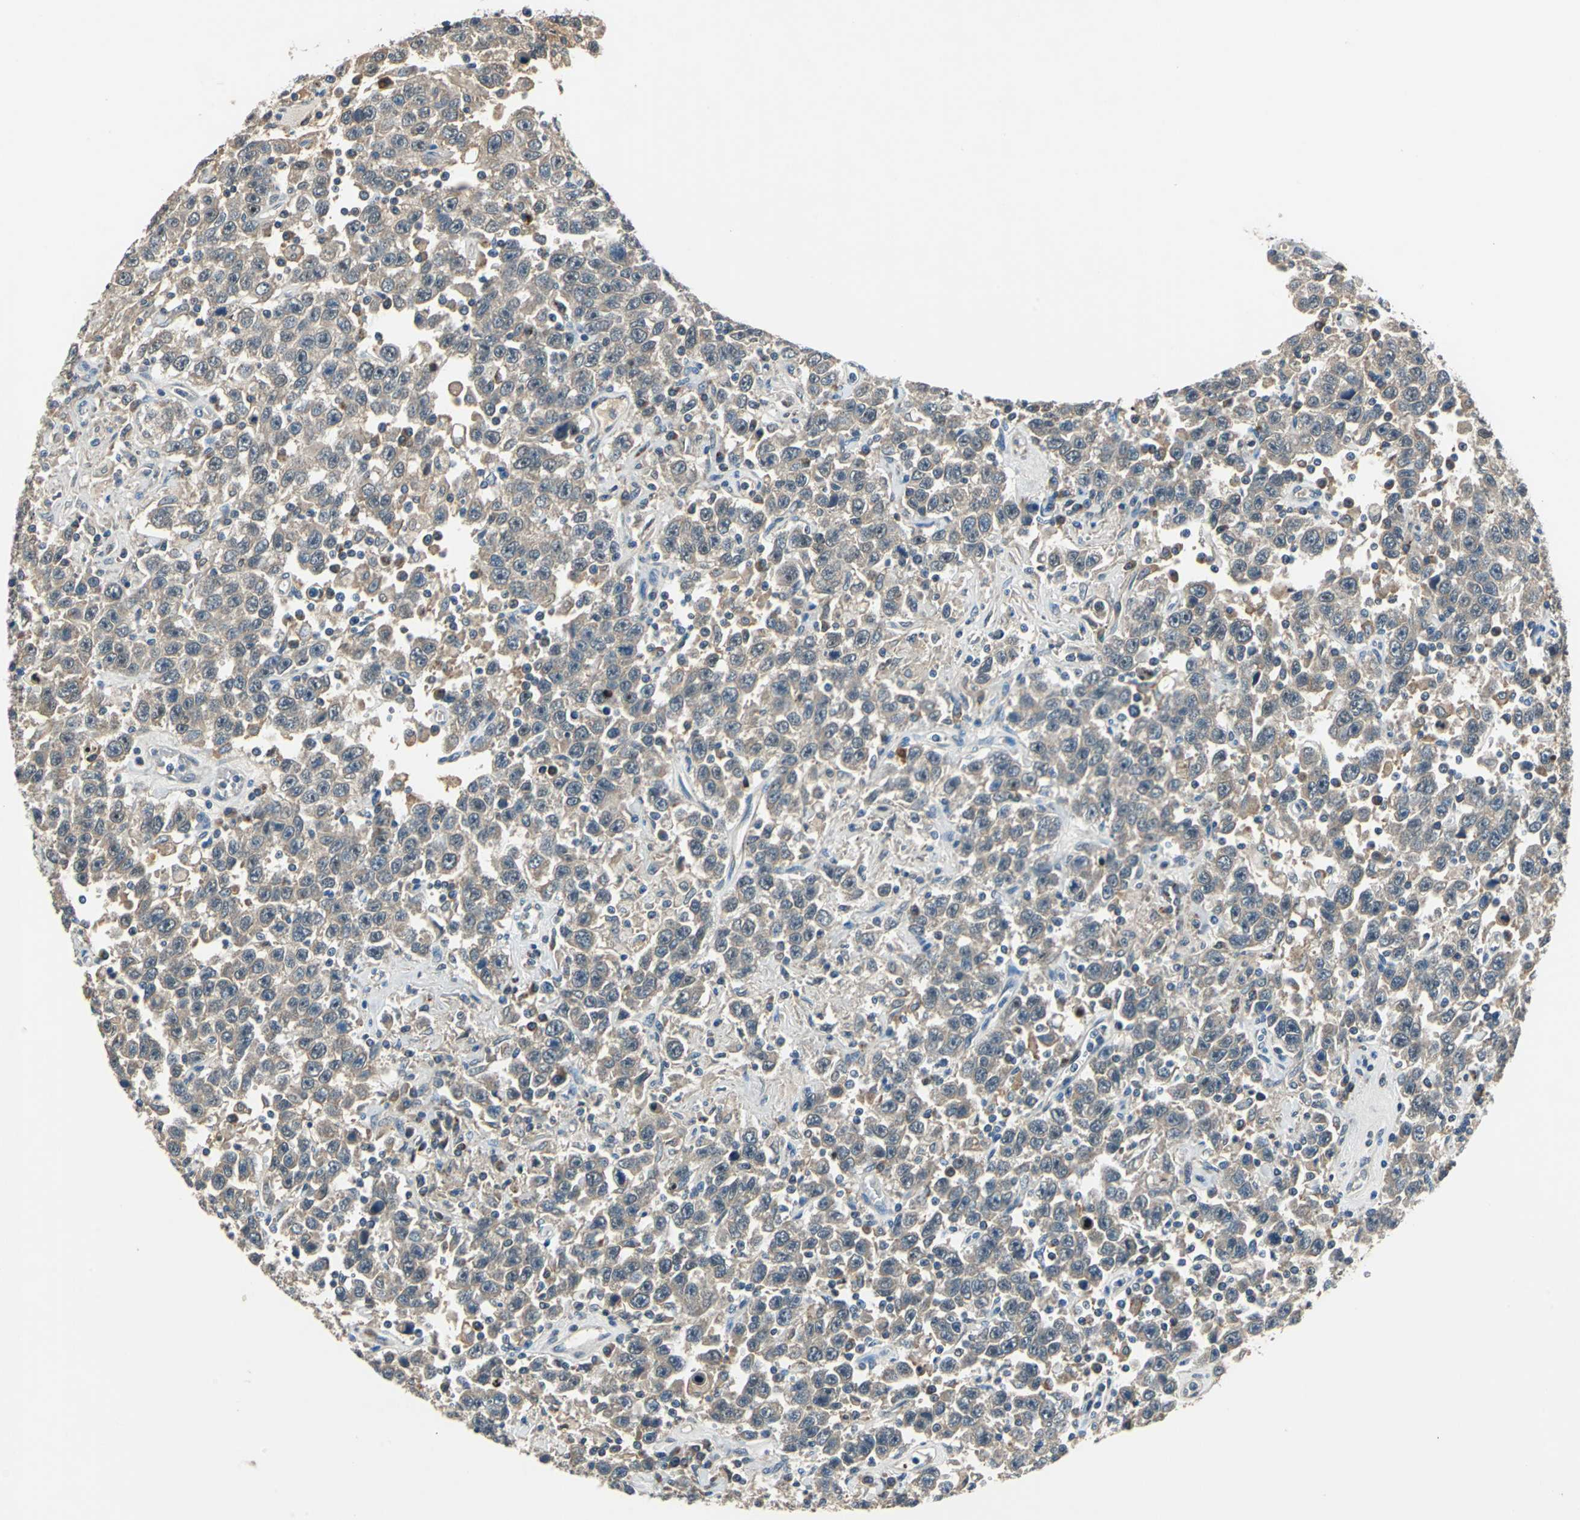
{"staining": {"intensity": "weak", "quantity": ">75%", "location": "cytoplasmic/membranous"}, "tissue": "testis cancer", "cell_type": "Tumor cells", "image_type": "cancer", "snomed": [{"axis": "morphology", "description": "Seminoma, NOS"}, {"axis": "topography", "description": "Testis"}], "caption": "Protein staining demonstrates weak cytoplasmic/membranous expression in about >75% of tumor cells in testis seminoma.", "gene": "SLC19A2", "patient": {"sex": "male", "age": 41}}